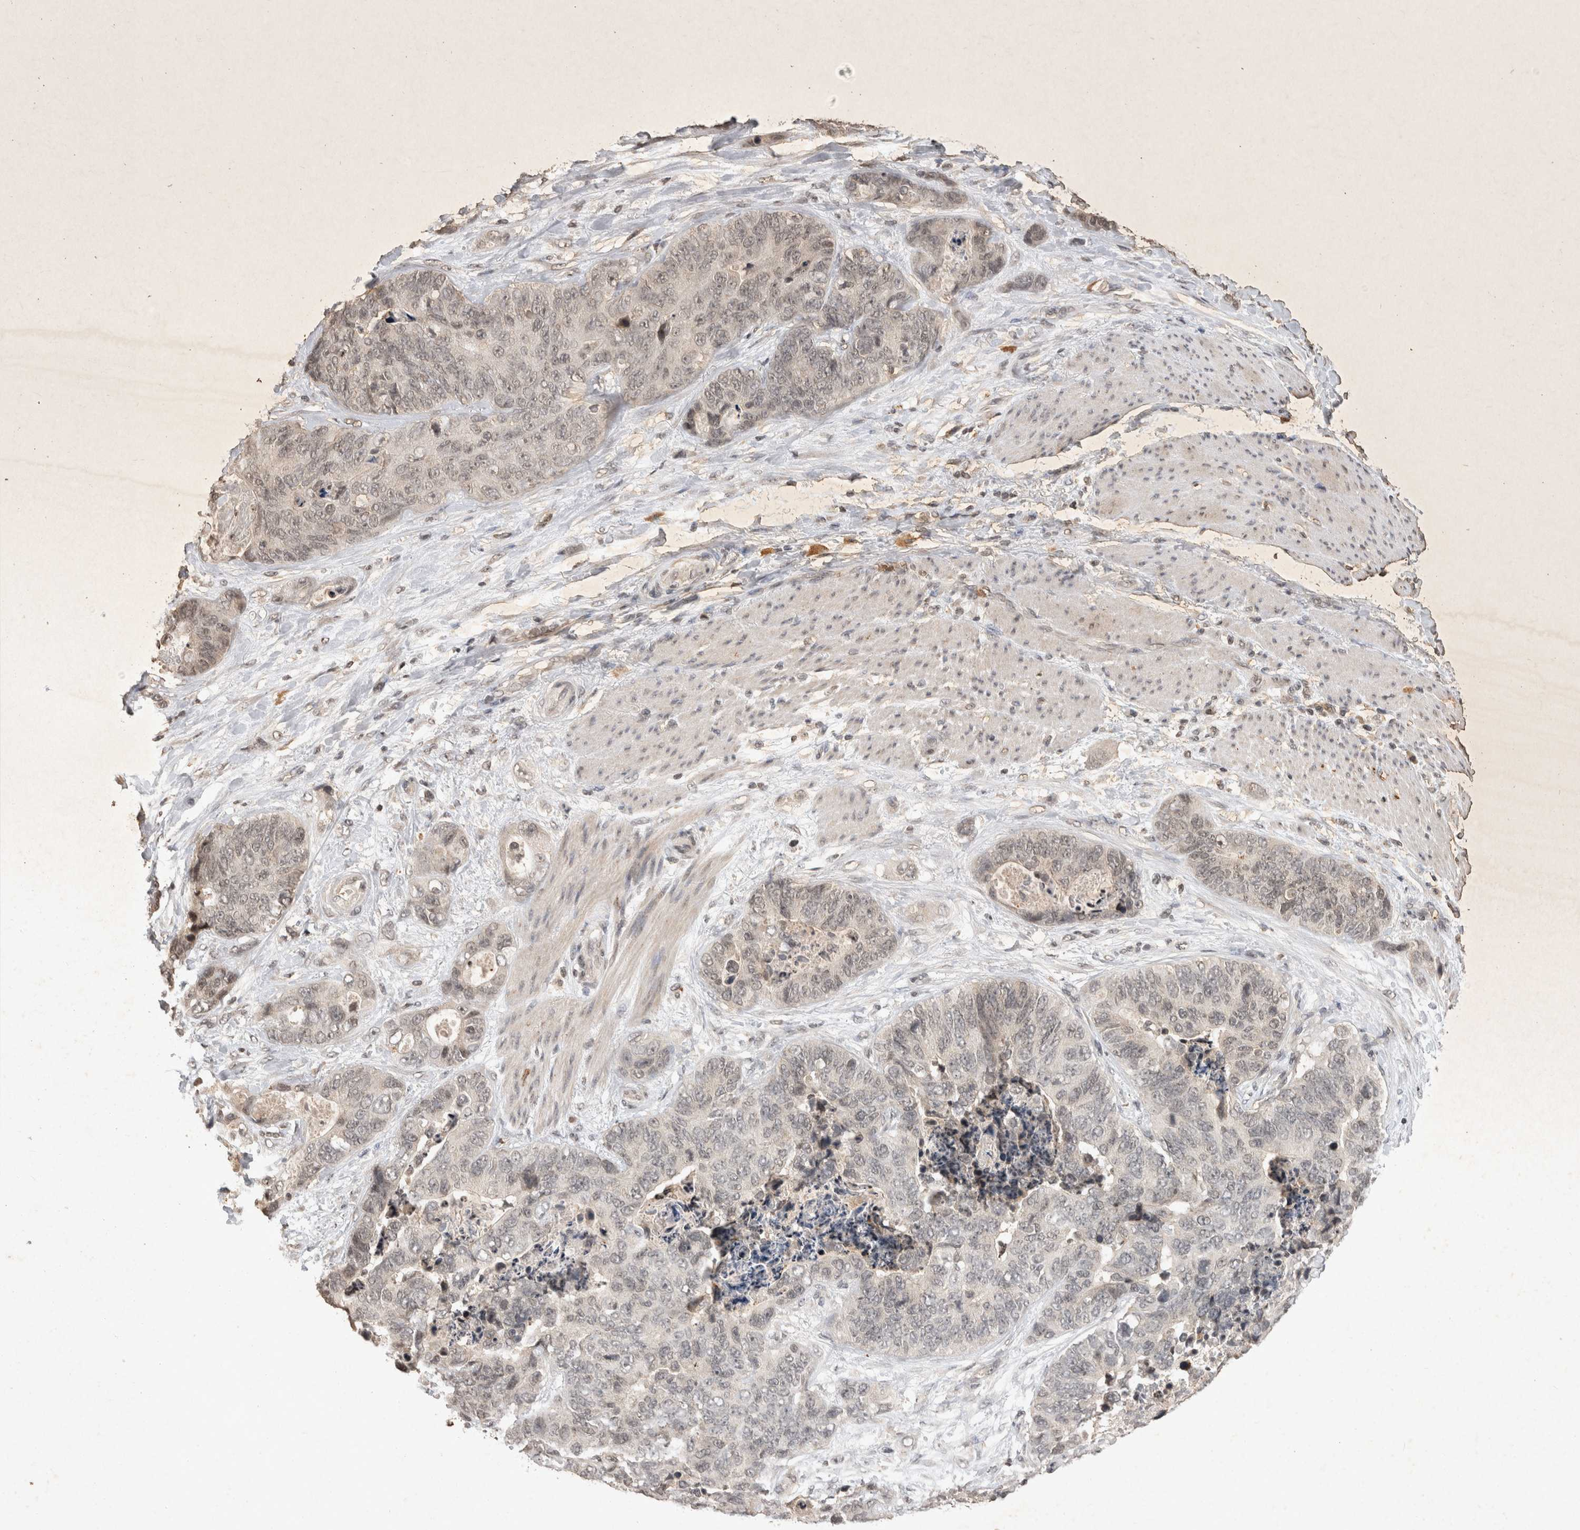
{"staining": {"intensity": "negative", "quantity": "none", "location": "none"}, "tissue": "stomach cancer", "cell_type": "Tumor cells", "image_type": "cancer", "snomed": [{"axis": "morphology", "description": "Normal tissue, NOS"}, {"axis": "morphology", "description": "Adenocarcinoma, NOS"}, {"axis": "topography", "description": "Stomach"}], "caption": "Image shows no significant protein expression in tumor cells of stomach adenocarcinoma.", "gene": "HRK", "patient": {"sex": "female", "age": 89}}